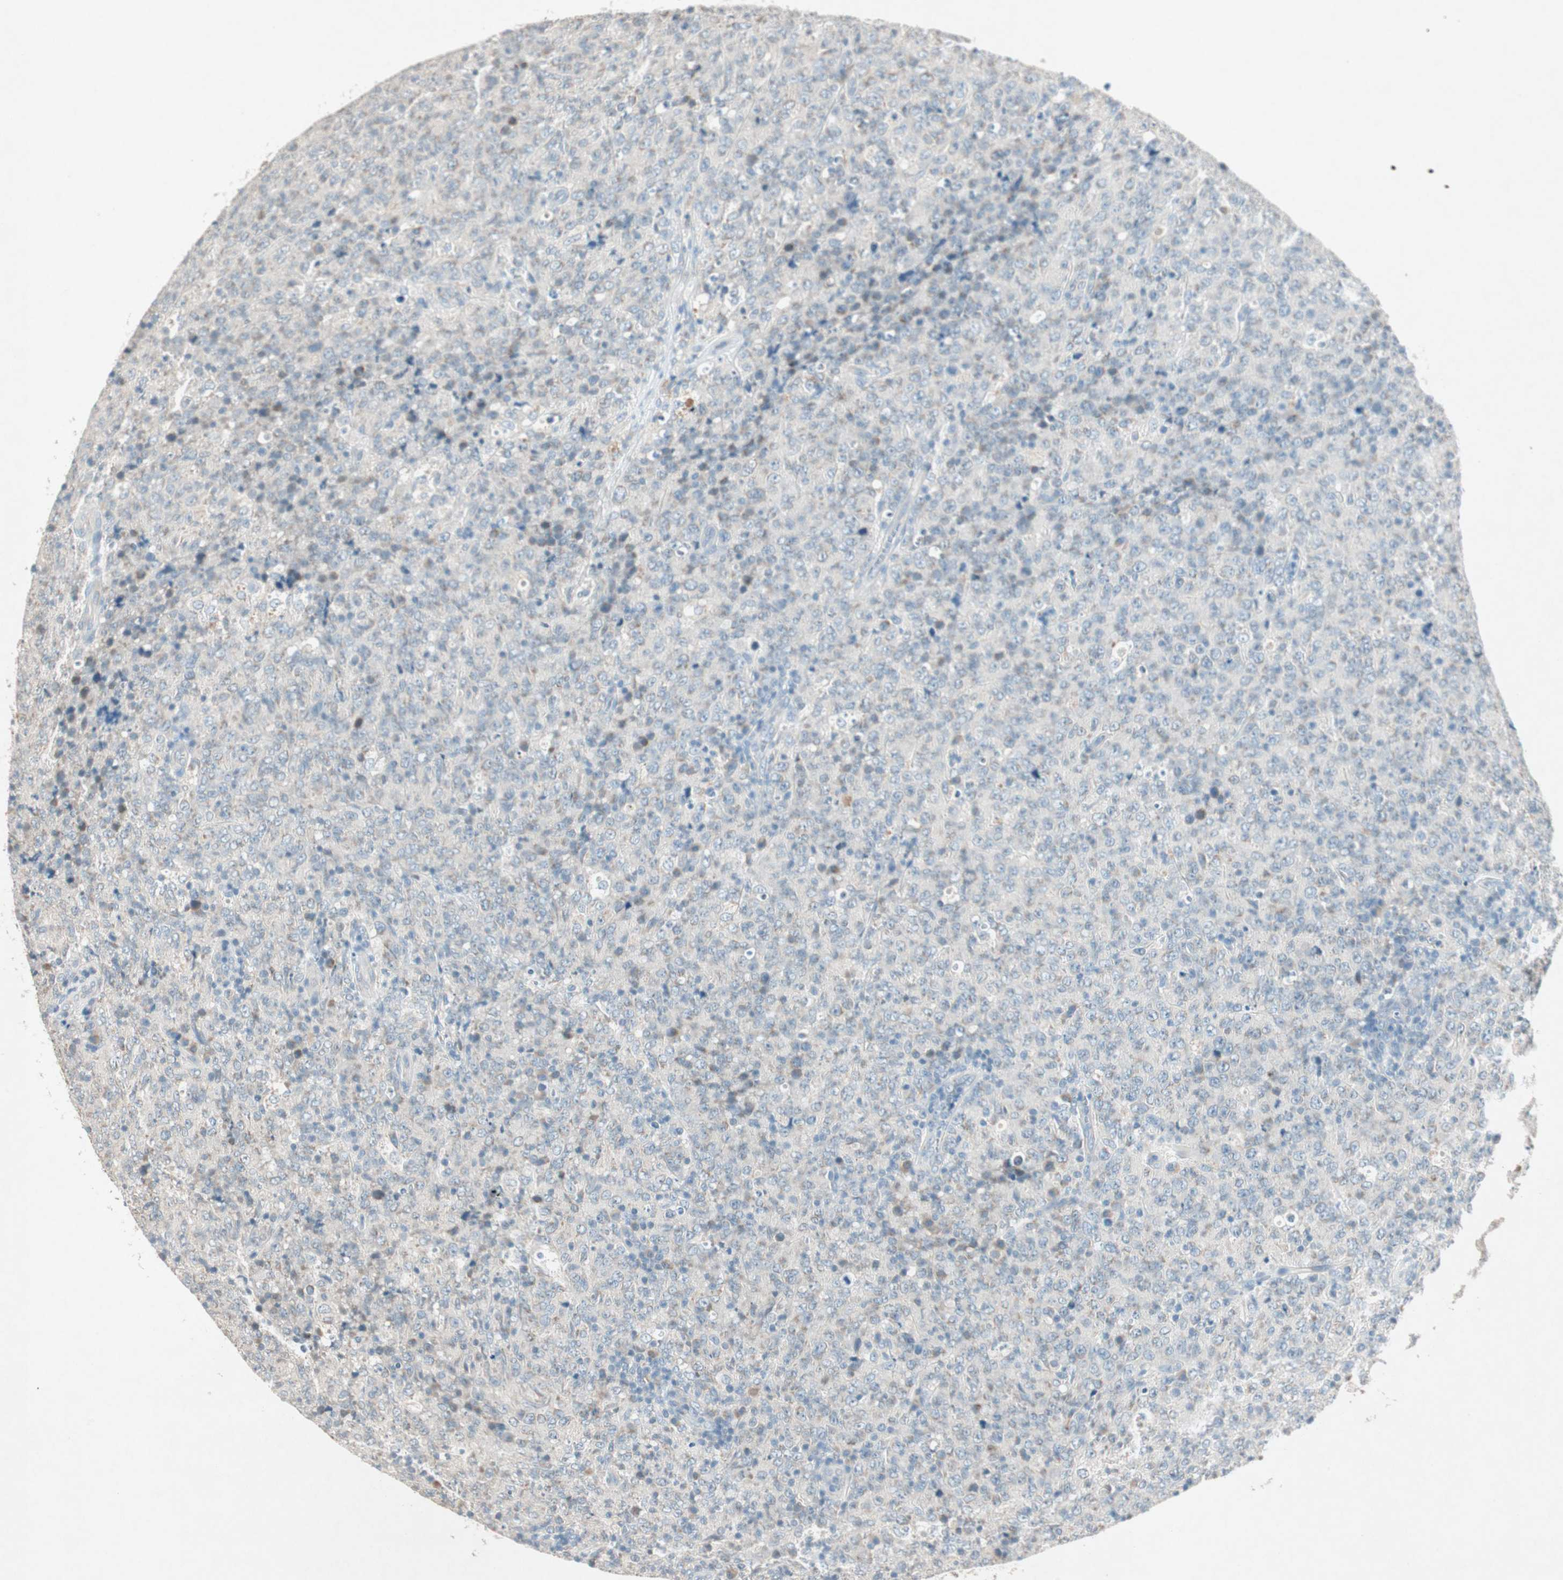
{"staining": {"intensity": "weak", "quantity": "<25%", "location": "cytoplasmic/membranous"}, "tissue": "lymphoma", "cell_type": "Tumor cells", "image_type": "cancer", "snomed": [{"axis": "morphology", "description": "Malignant lymphoma, non-Hodgkin's type, High grade"}, {"axis": "topography", "description": "Tonsil"}], "caption": "This micrograph is of lymphoma stained with IHC to label a protein in brown with the nuclei are counter-stained blue. There is no positivity in tumor cells.", "gene": "NKAIN1", "patient": {"sex": "female", "age": 36}}